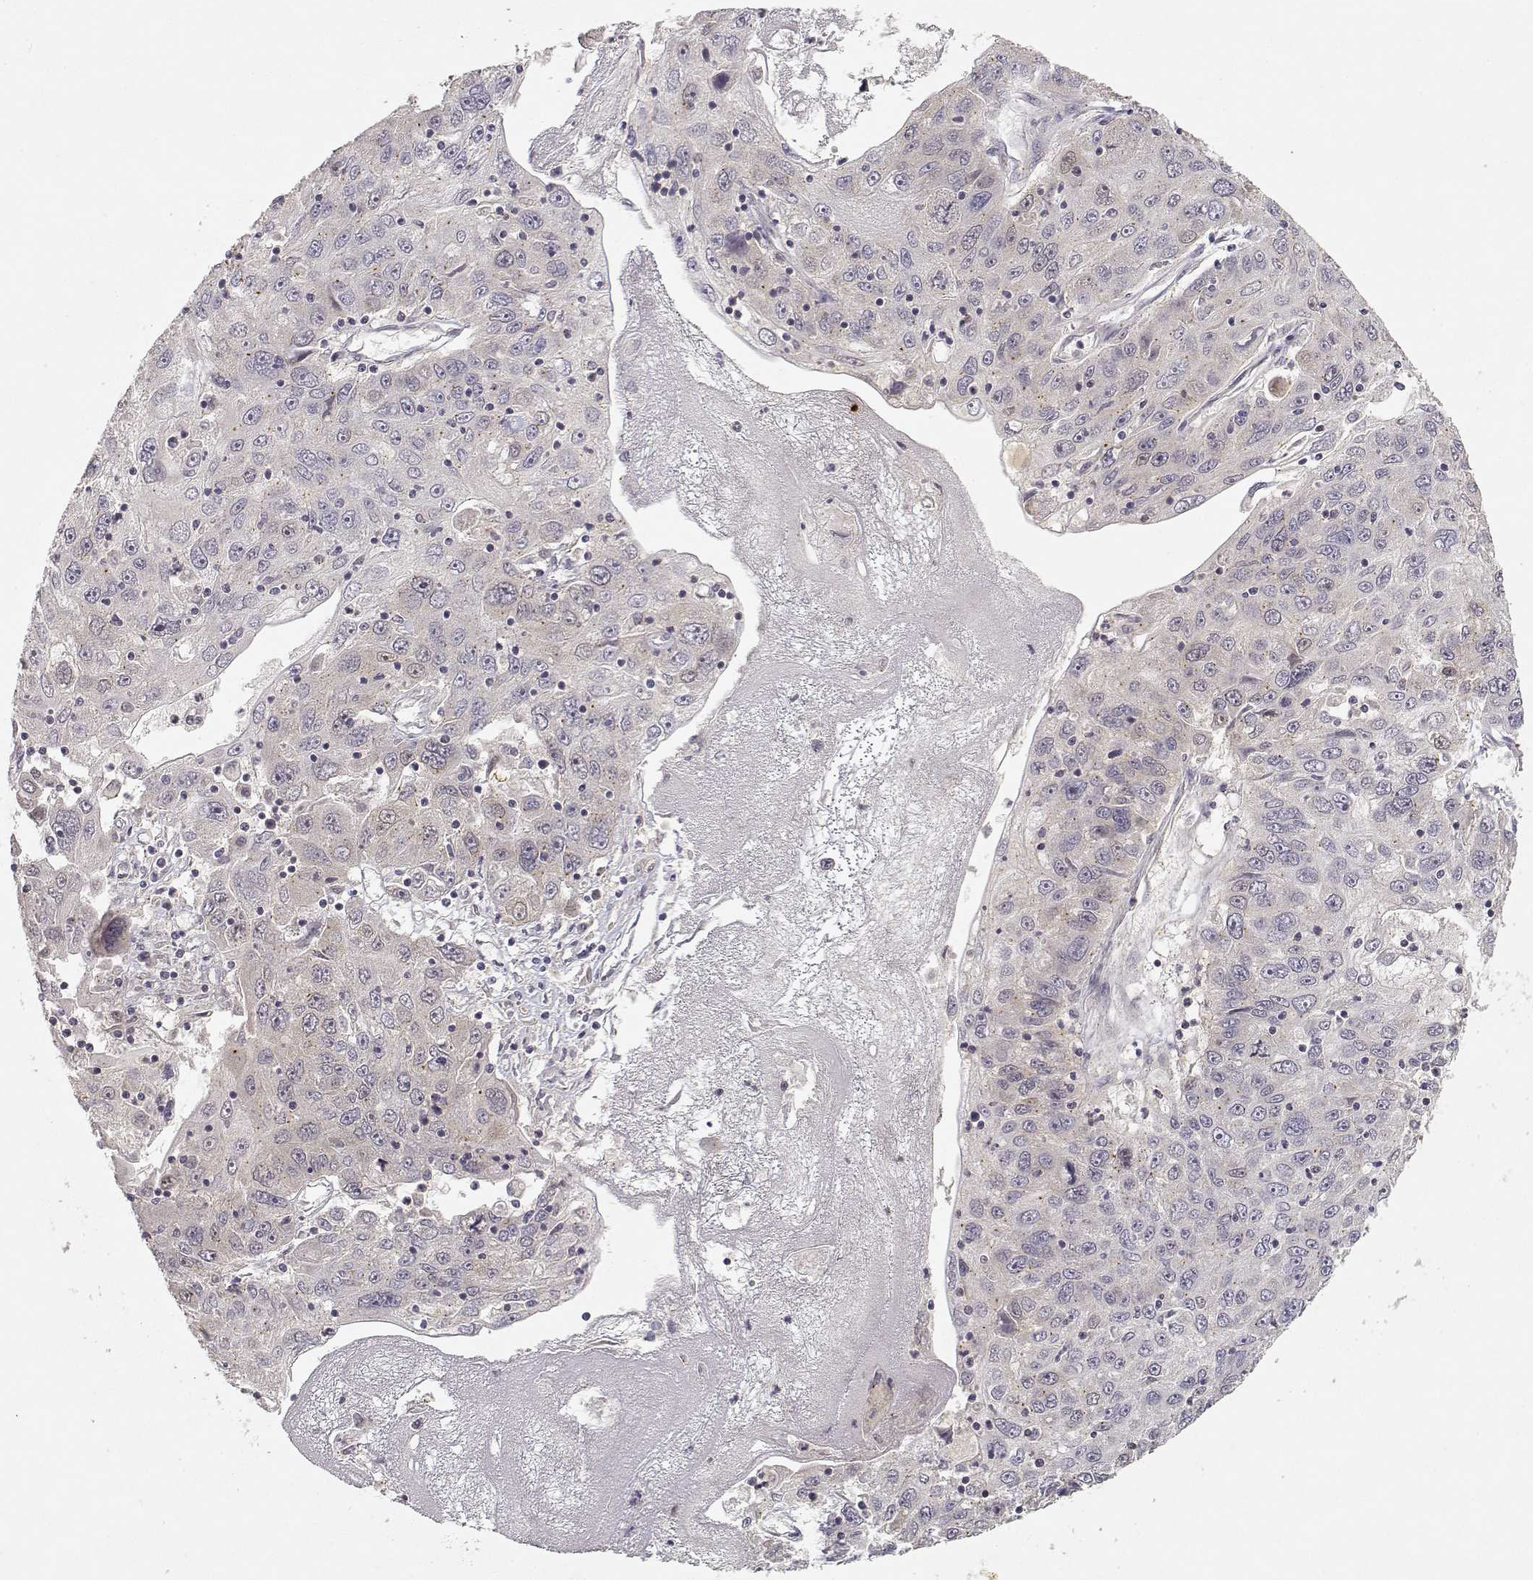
{"staining": {"intensity": "weak", "quantity": "<25%", "location": "cytoplasmic/membranous"}, "tissue": "stomach cancer", "cell_type": "Tumor cells", "image_type": "cancer", "snomed": [{"axis": "morphology", "description": "Adenocarcinoma, NOS"}, {"axis": "topography", "description": "Stomach"}], "caption": "Immunohistochemistry photomicrograph of human stomach cancer stained for a protein (brown), which displays no positivity in tumor cells. (Stains: DAB (3,3'-diaminobenzidine) IHC with hematoxylin counter stain, Microscopy: brightfield microscopy at high magnification).", "gene": "RAD51", "patient": {"sex": "male", "age": 56}}